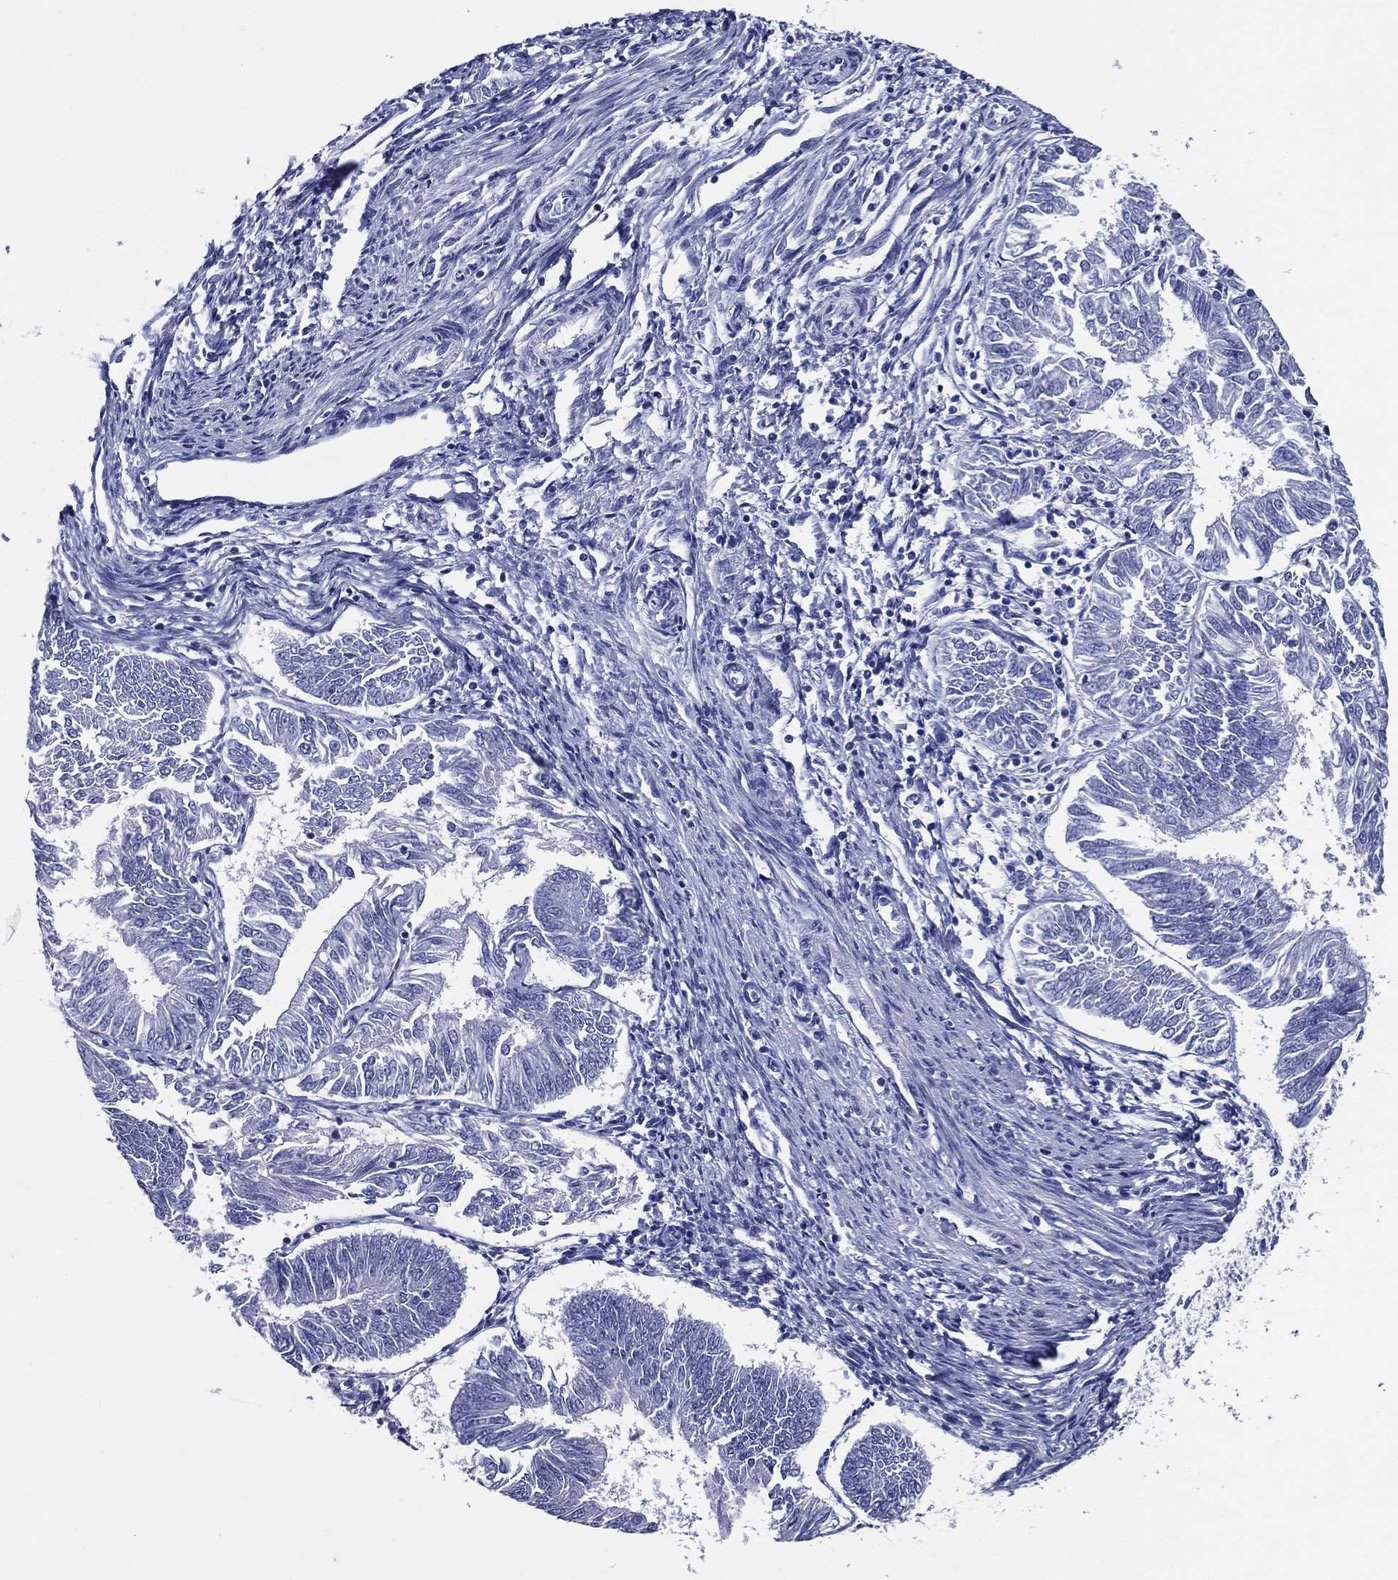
{"staining": {"intensity": "negative", "quantity": "none", "location": "none"}, "tissue": "endometrial cancer", "cell_type": "Tumor cells", "image_type": "cancer", "snomed": [{"axis": "morphology", "description": "Adenocarcinoma, NOS"}, {"axis": "topography", "description": "Endometrium"}], "caption": "High power microscopy histopathology image of an immunohistochemistry image of endometrial adenocarcinoma, revealing no significant positivity in tumor cells.", "gene": "ACE2", "patient": {"sex": "female", "age": 58}}